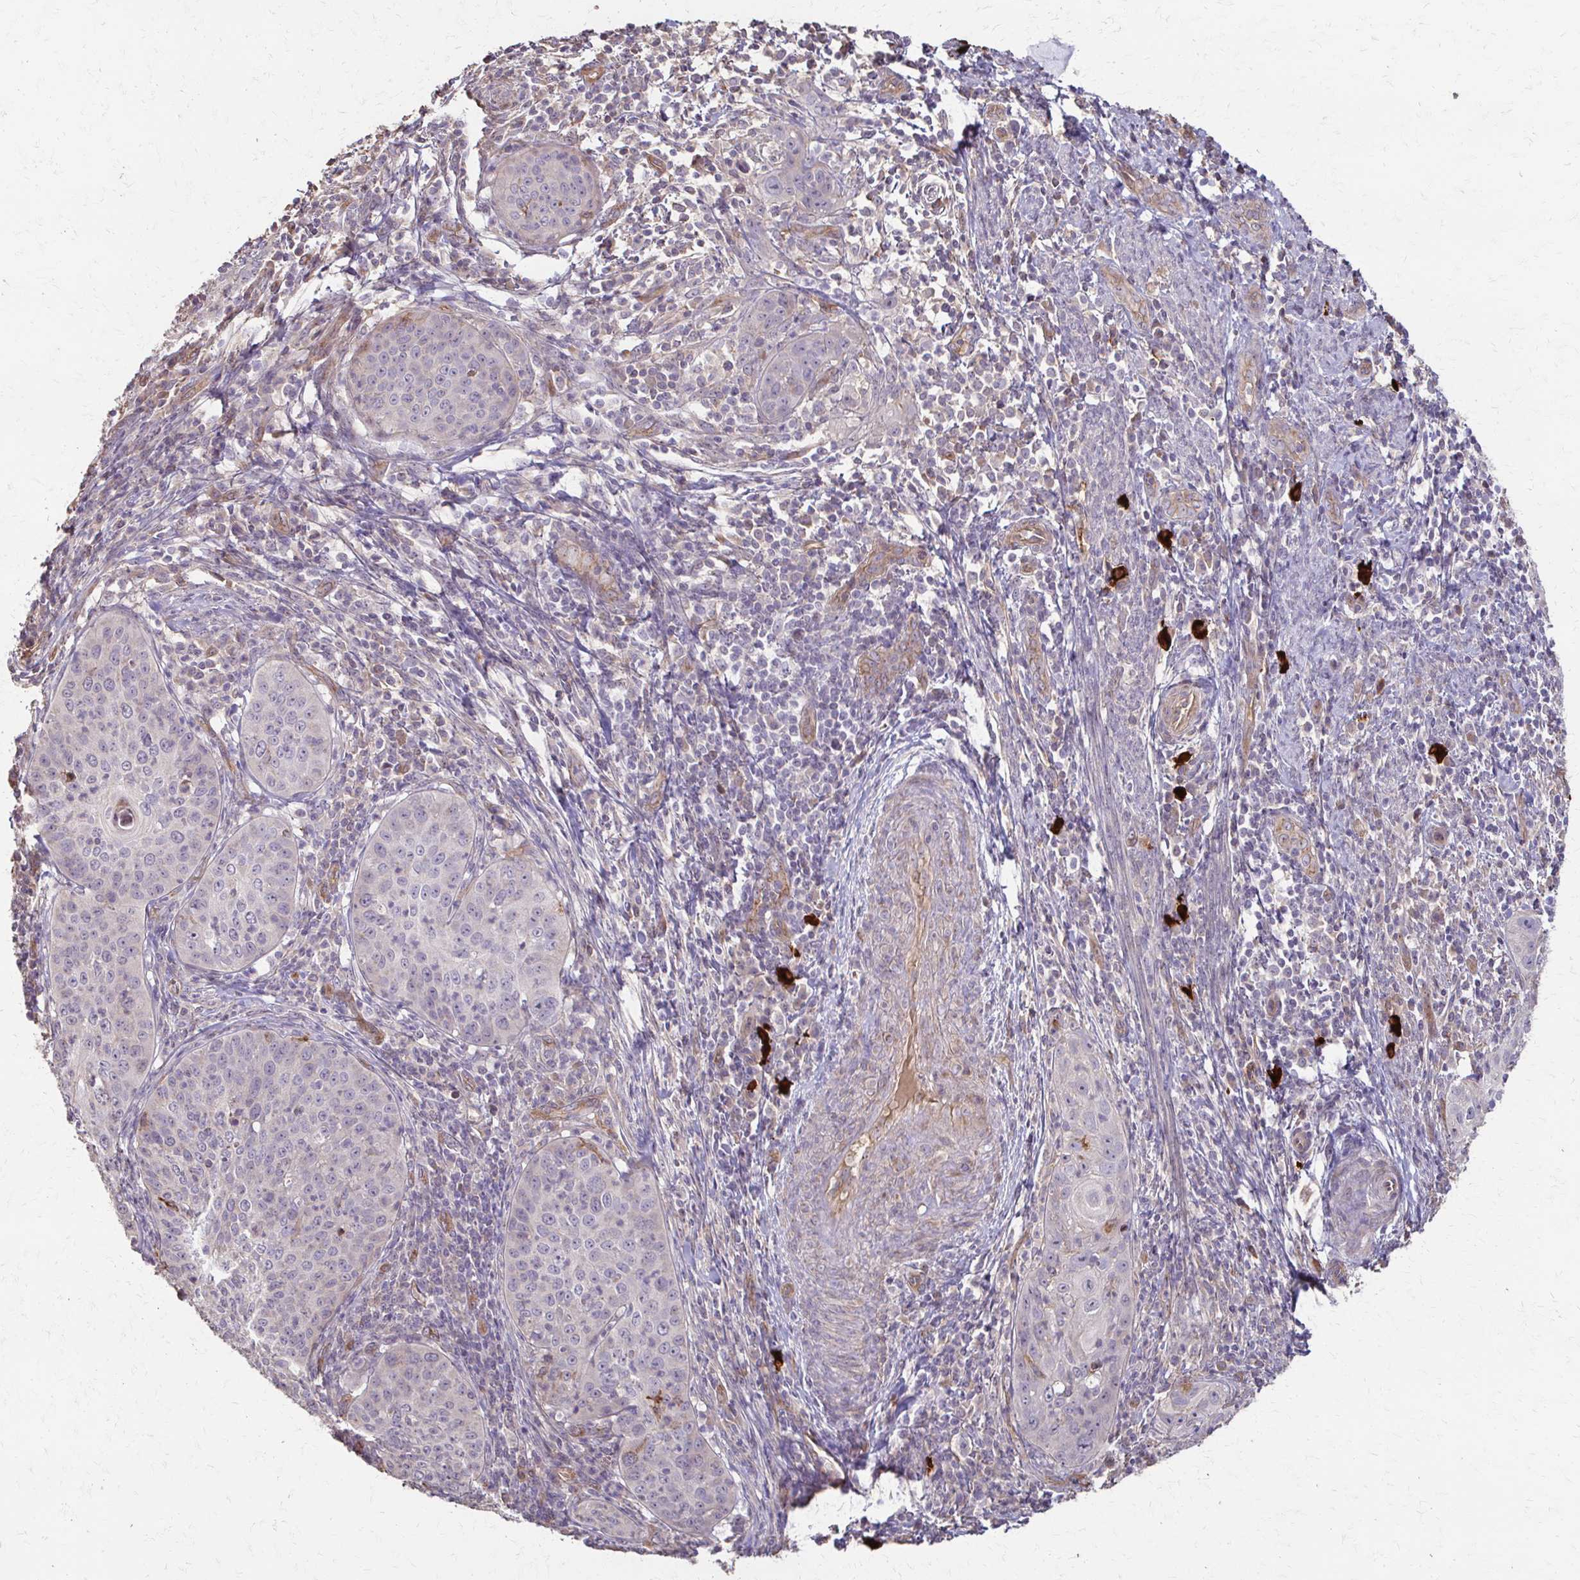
{"staining": {"intensity": "negative", "quantity": "none", "location": "none"}, "tissue": "cervical cancer", "cell_type": "Tumor cells", "image_type": "cancer", "snomed": [{"axis": "morphology", "description": "Squamous cell carcinoma, NOS"}, {"axis": "topography", "description": "Cervix"}], "caption": "Protein analysis of cervical cancer exhibits no significant positivity in tumor cells.", "gene": "IL18BP", "patient": {"sex": "female", "age": 30}}